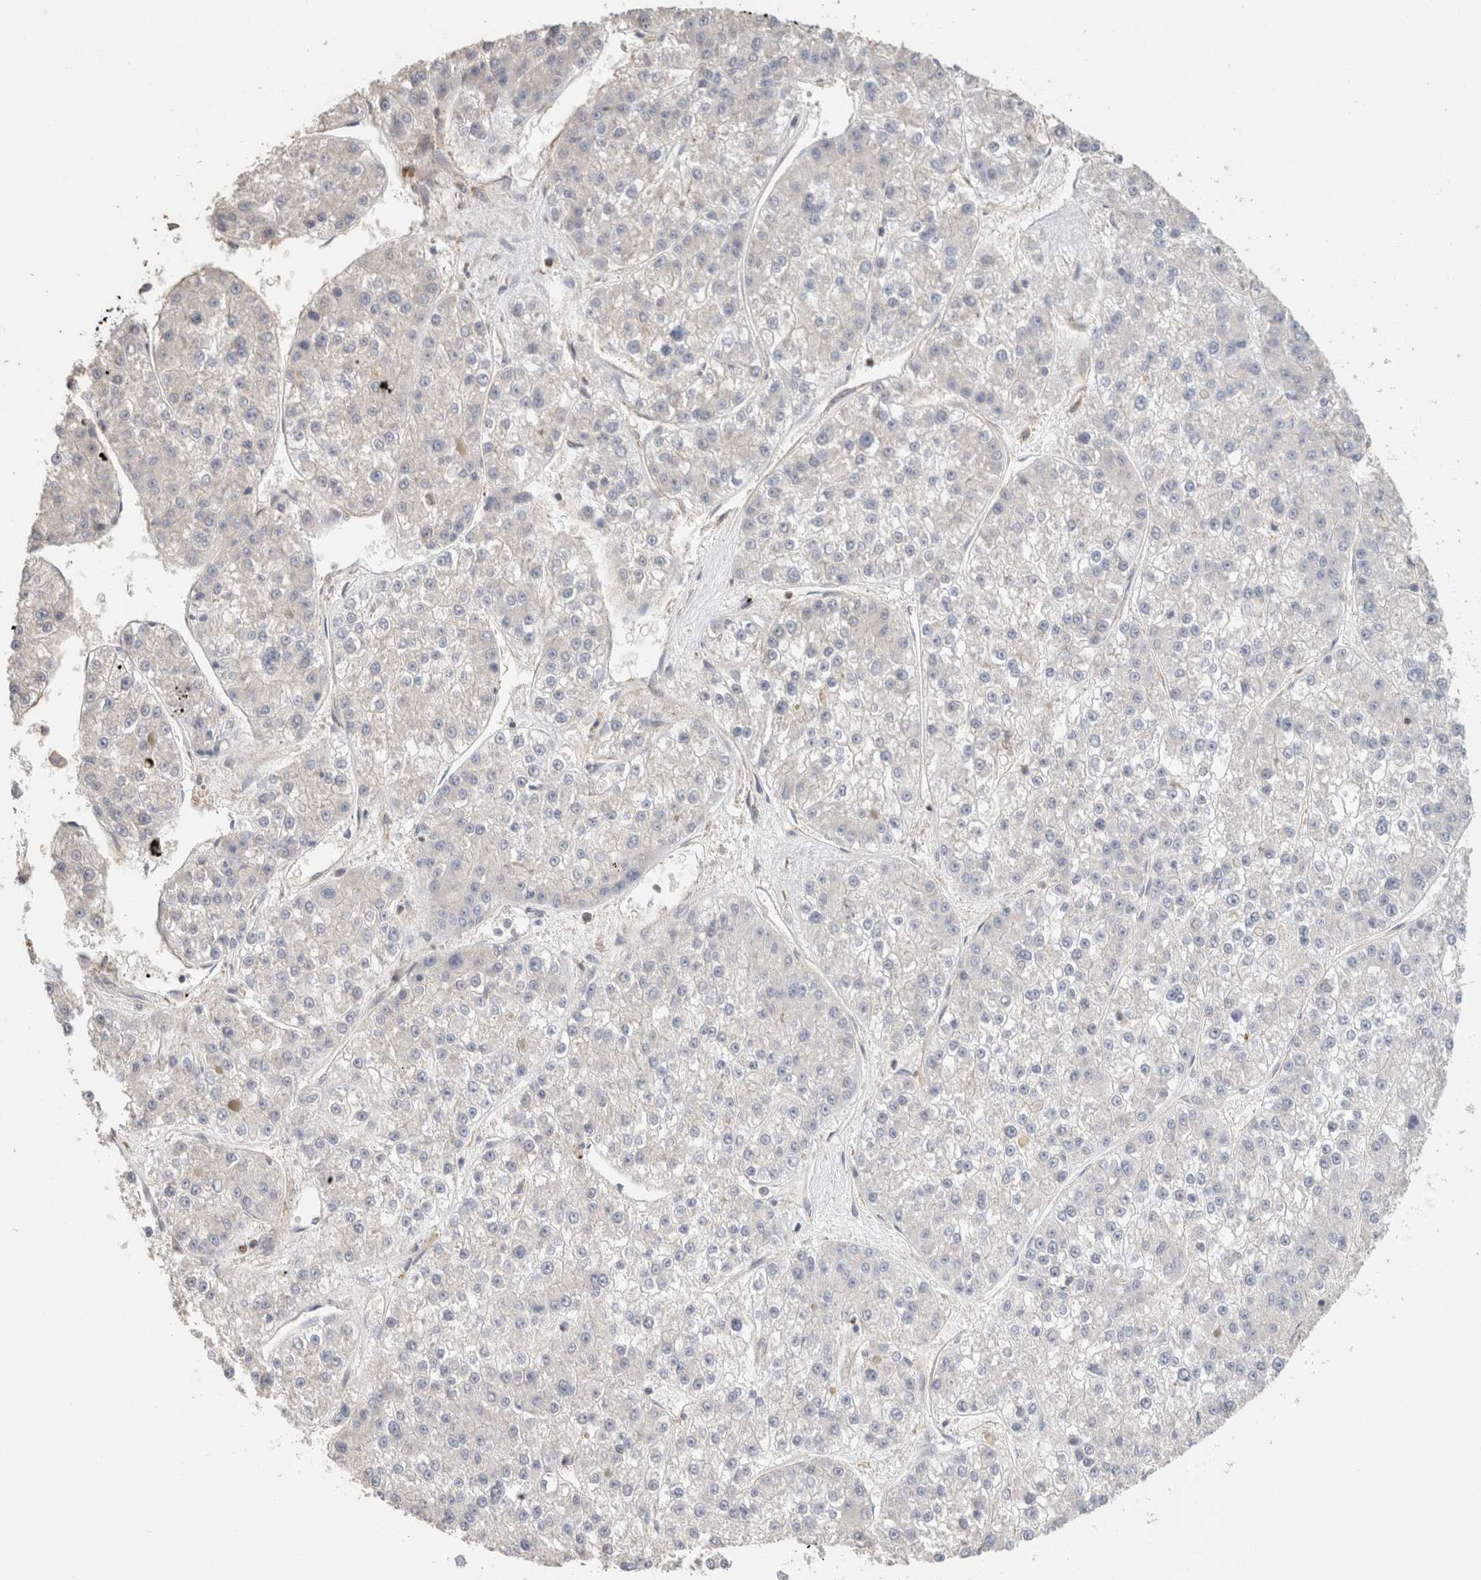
{"staining": {"intensity": "negative", "quantity": "none", "location": "none"}, "tissue": "liver cancer", "cell_type": "Tumor cells", "image_type": "cancer", "snomed": [{"axis": "morphology", "description": "Carcinoma, Hepatocellular, NOS"}, {"axis": "topography", "description": "Liver"}], "caption": "Tumor cells are negative for protein expression in human liver cancer (hepatocellular carcinoma).", "gene": "CFAP418", "patient": {"sex": "female", "age": 73}}